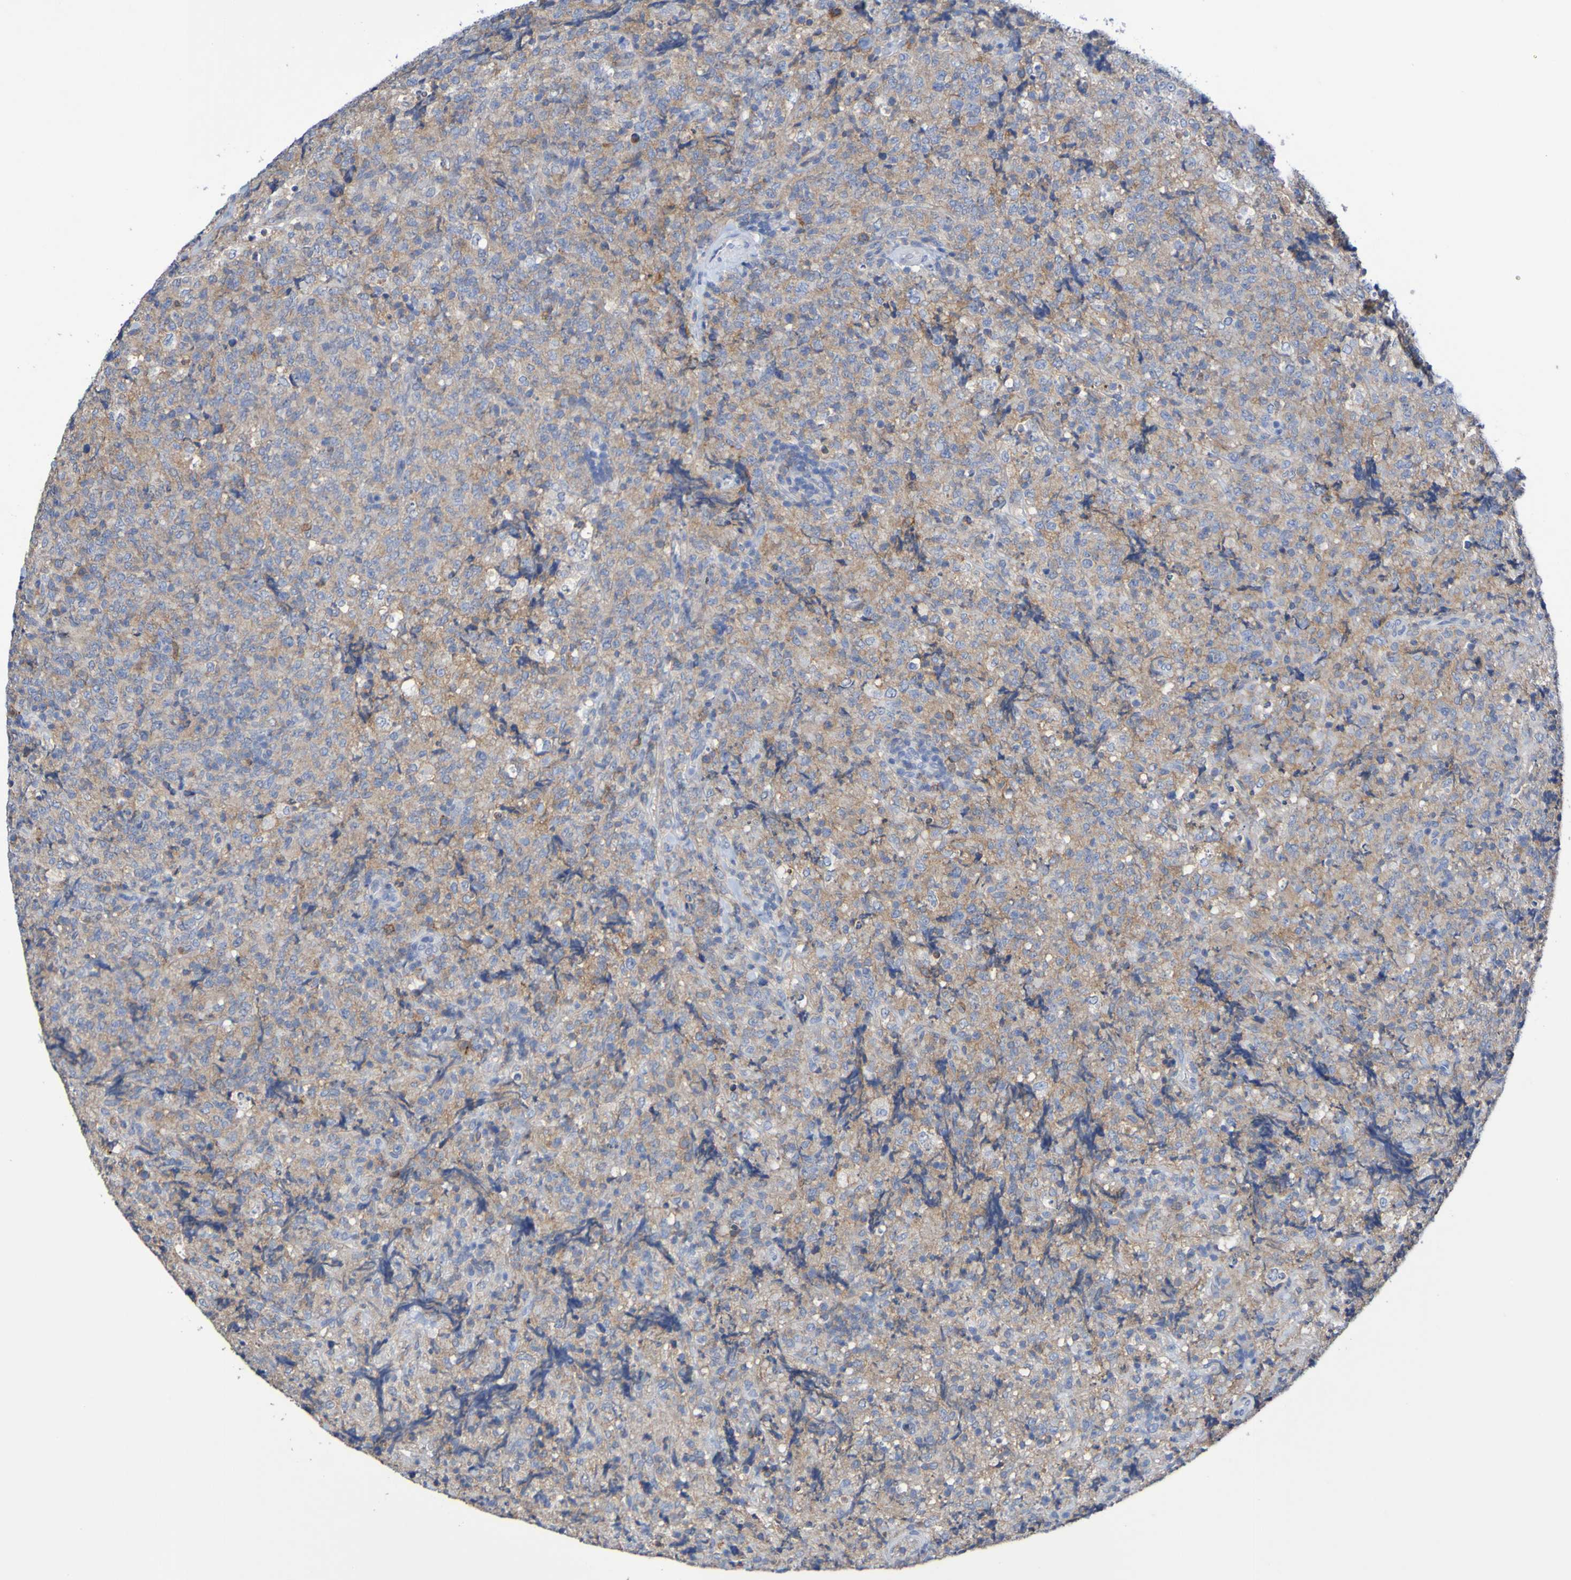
{"staining": {"intensity": "weak", "quantity": "25%-75%", "location": "cytoplasmic/membranous"}, "tissue": "lymphoma", "cell_type": "Tumor cells", "image_type": "cancer", "snomed": [{"axis": "morphology", "description": "Malignant lymphoma, non-Hodgkin's type, High grade"}, {"axis": "topography", "description": "Tonsil"}], "caption": "Immunohistochemical staining of lymphoma exhibits low levels of weak cytoplasmic/membranous expression in approximately 25%-75% of tumor cells.", "gene": "SLC3A2", "patient": {"sex": "female", "age": 36}}